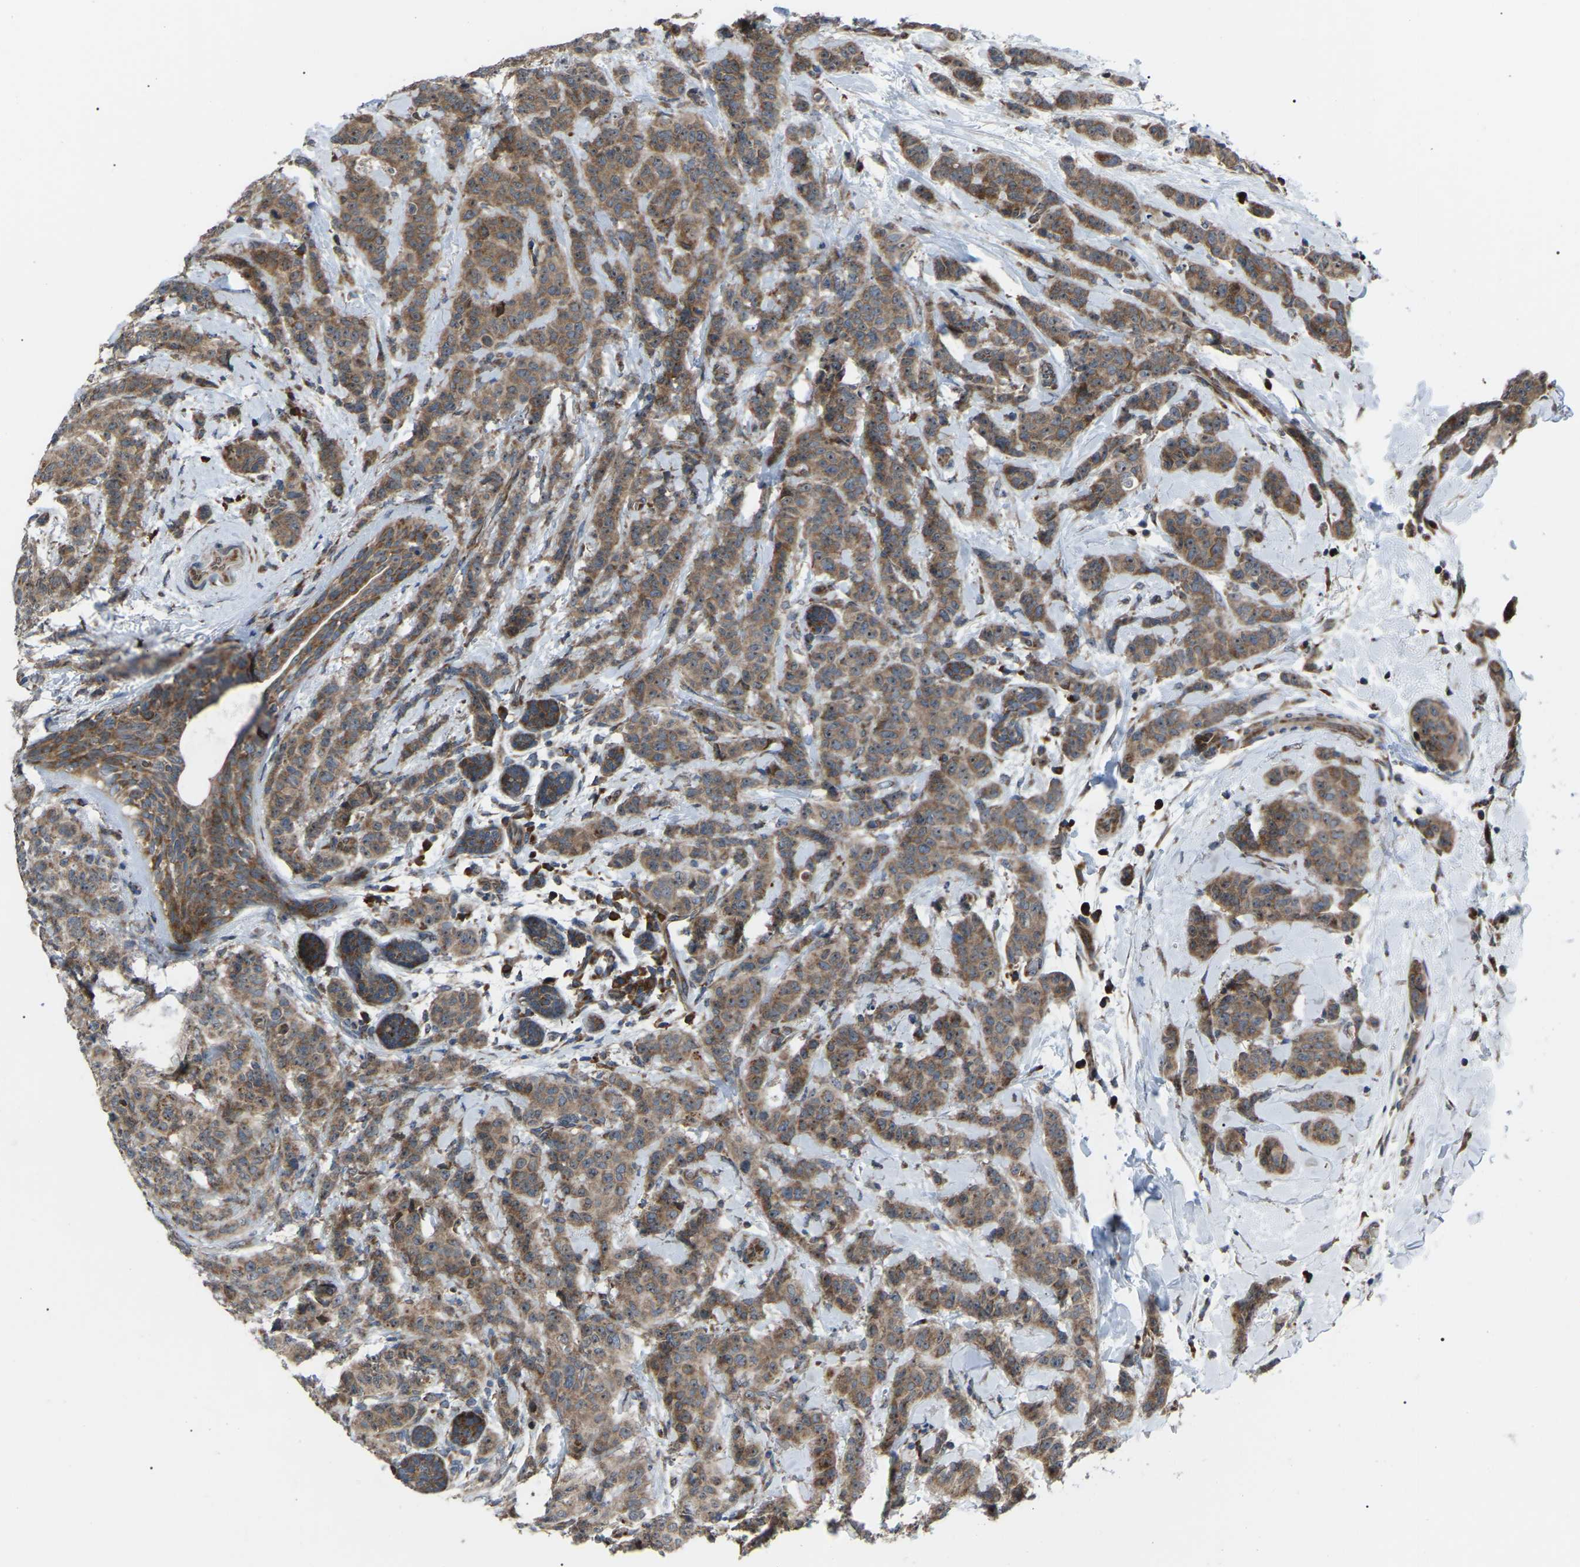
{"staining": {"intensity": "moderate", "quantity": ">75%", "location": "cytoplasmic/membranous"}, "tissue": "breast cancer", "cell_type": "Tumor cells", "image_type": "cancer", "snomed": [{"axis": "morphology", "description": "Normal tissue, NOS"}, {"axis": "morphology", "description": "Duct carcinoma"}, {"axis": "topography", "description": "Breast"}], "caption": "Human breast cancer (invasive ductal carcinoma) stained with a protein marker demonstrates moderate staining in tumor cells.", "gene": "AGO2", "patient": {"sex": "female", "age": 40}}